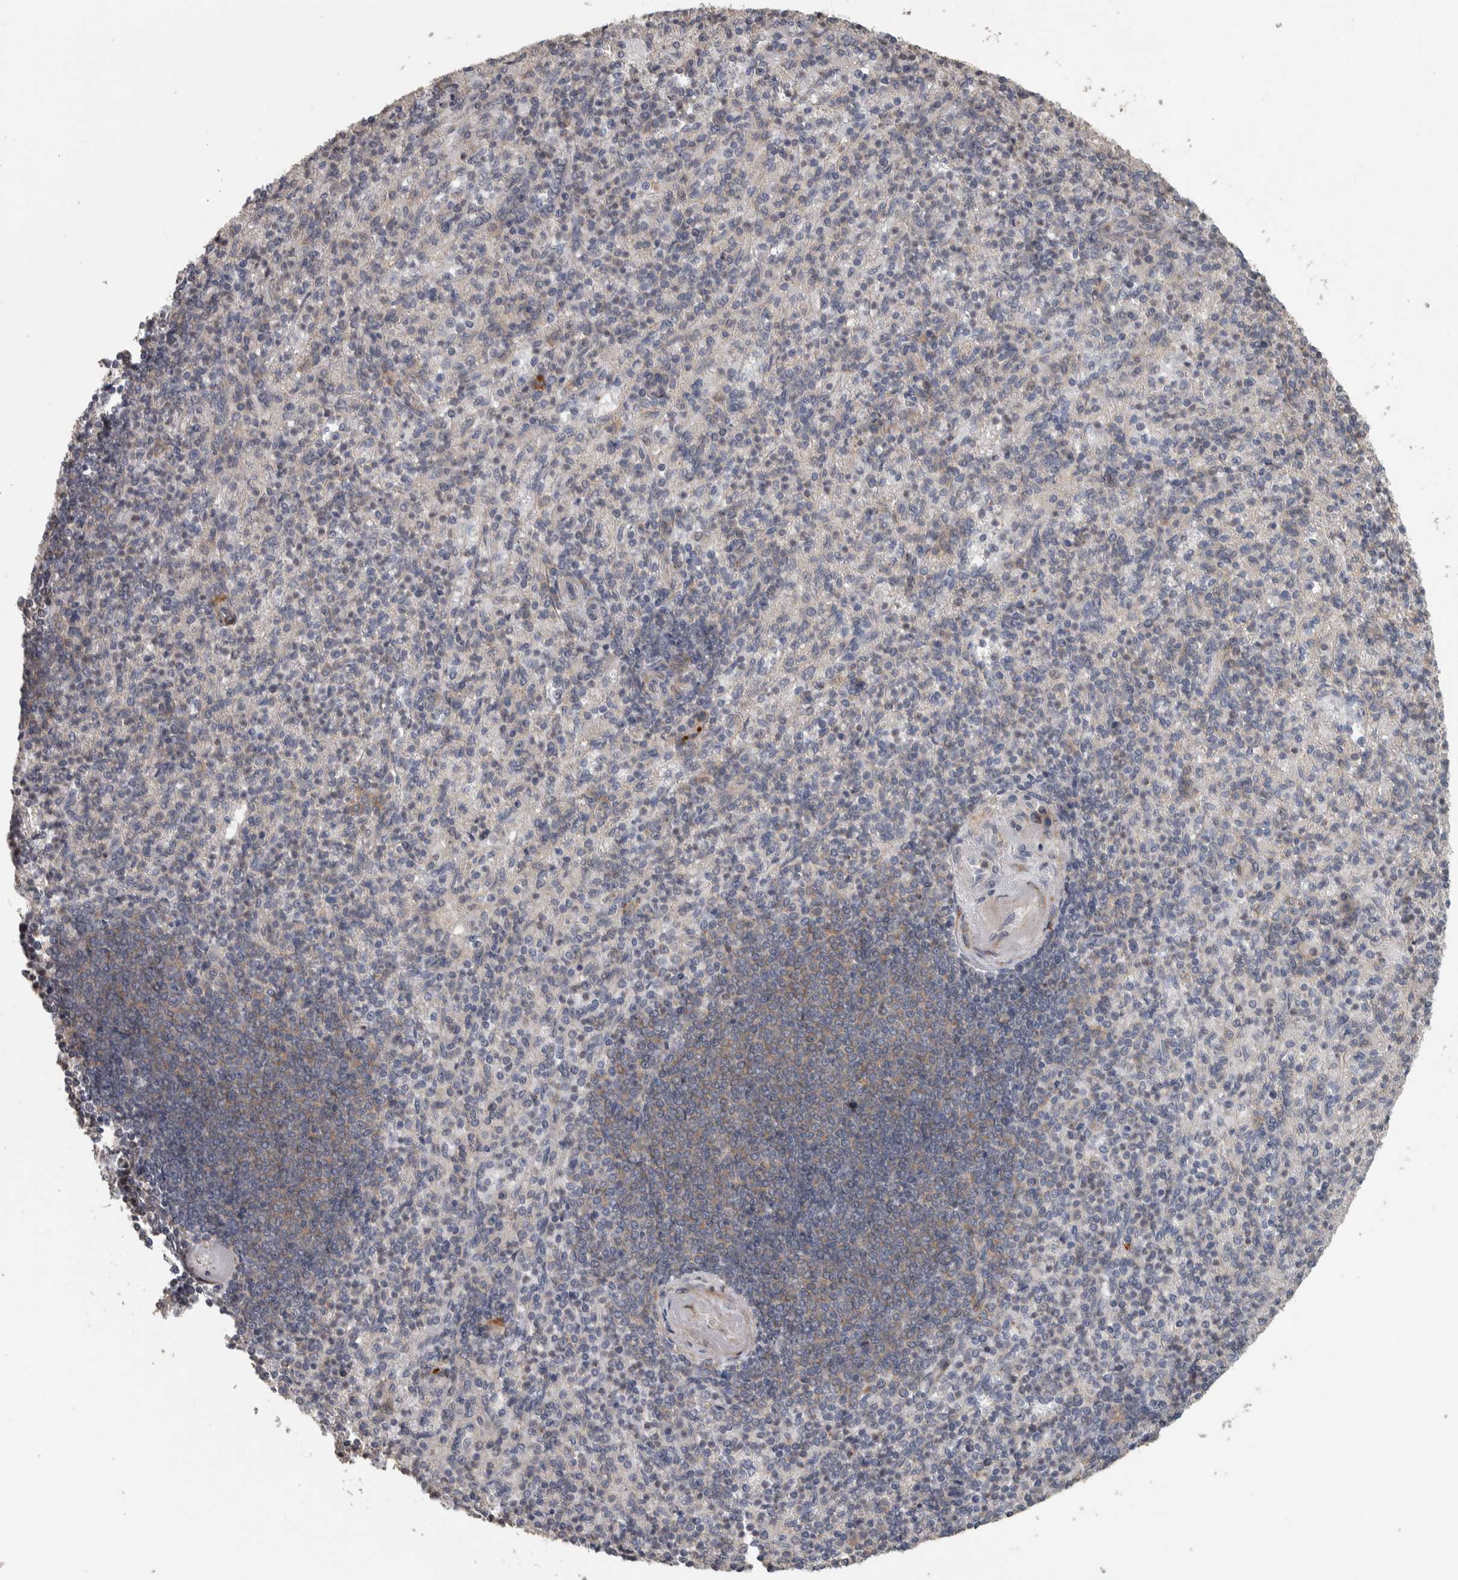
{"staining": {"intensity": "weak", "quantity": "<25%", "location": "cytoplasmic/membranous"}, "tissue": "spleen", "cell_type": "Cells in red pulp", "image_type": "normal", "snomed": [{"axis": "morphology", "description": "Normal tissue, NOS"}, {"axis": "topography", "description": "Spleen"}], "caption": "Cells in red pulp are negative for brown protein staining in normal spleen. (DAB (3,3'-diaminobenzidine) IHC with hematoxylin counter stain).", "gene": "ERAL1", "patient": {"sex": "female", "age": 74}}